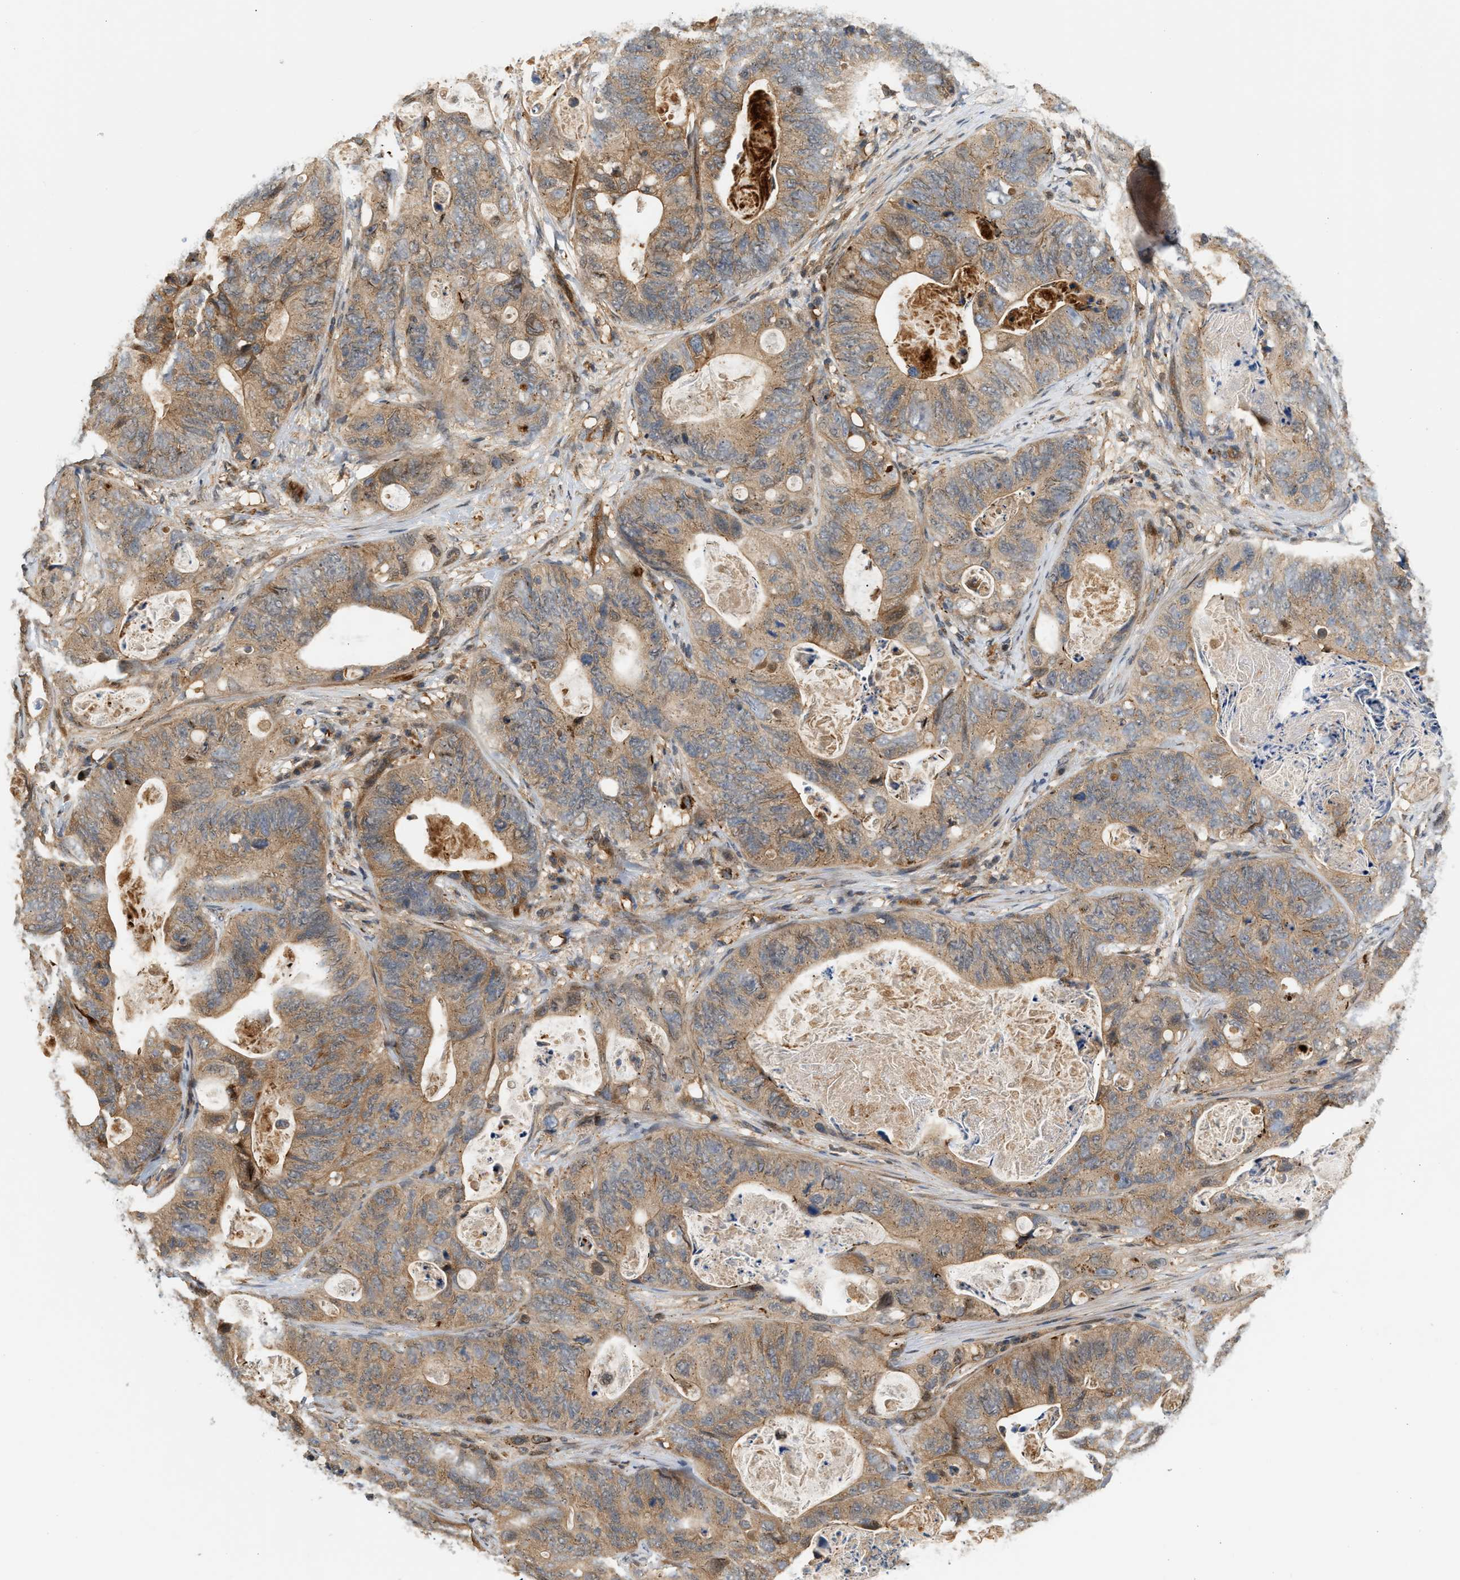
{"staining": {"intensity": "moderate", "quantity": ">75%", "location": "cytoplasmic/membranous"}, "tissue": "stomach cancer", "cell_type": "Tumor cells", "image_type": "cancer", "snomed": [{"axis": "morphology", "description": "Adenocarcinoma, NOS"}, {"axis": "topography", "description": "Stomach"}], "caption": "Protein expression analysis of human stomach adenocarcinoma reveals moderate cytoplasmic/membranous positivity in approximately >75% of tumor cells.", "gene": "MAP2K5", "patient": {"sex": "female", "age": 89}}